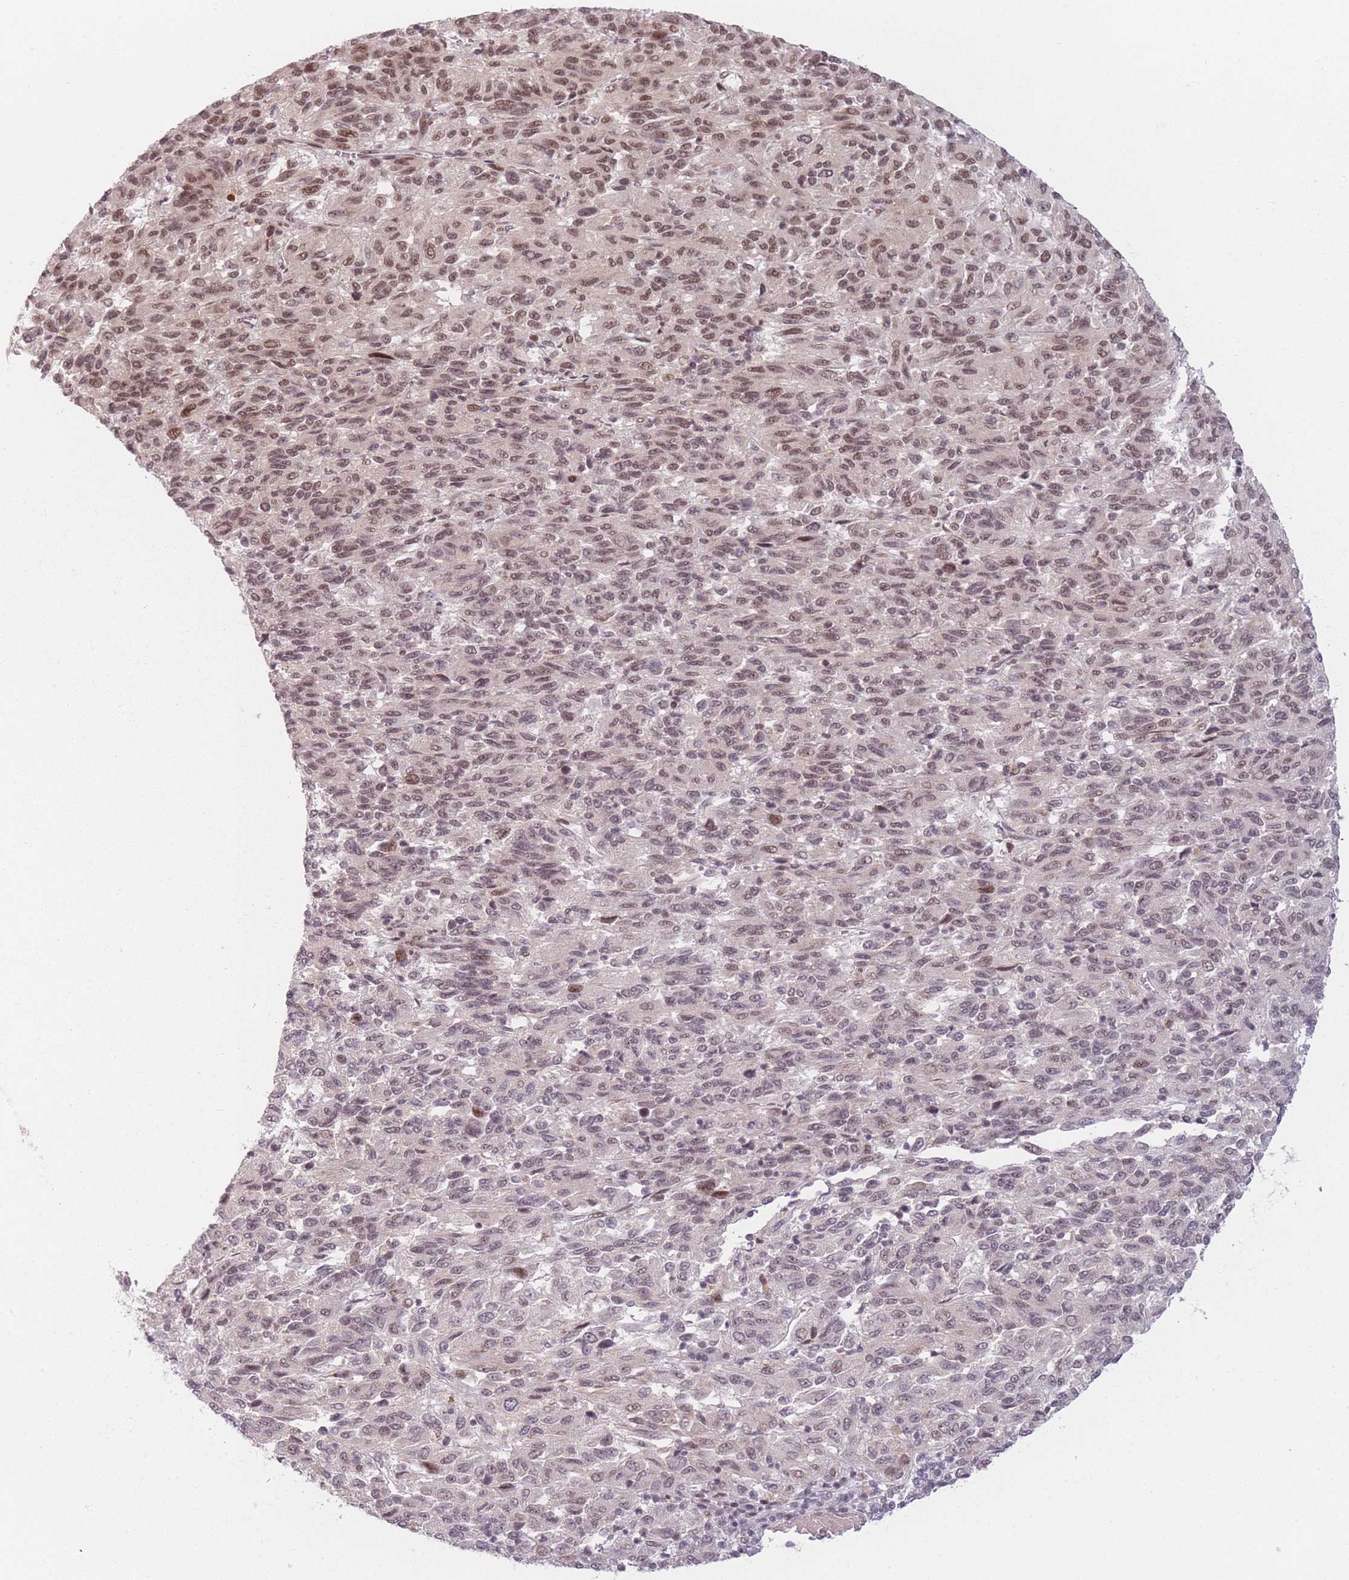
{"staining": {"intensity": "moderate", "quantity": "25%-75%", "location": "nuclear"}, "tissue": "melanoma", "cell_type": "Tumor cells", "image_type": "cancer", "snomed": [{"axis": "morphology", "description": "Malignant melanoma, Metastatic site"}, {"axis": "topography", "description": "Lung"}], "caption": "Protein staining exhibits moderate nuclear positivity in about 25%-75% of tumor cells in malignant melanoma (metastatic site).", "gene": "SUPT6H", "patient": {"sex": "male", "age": 64}}